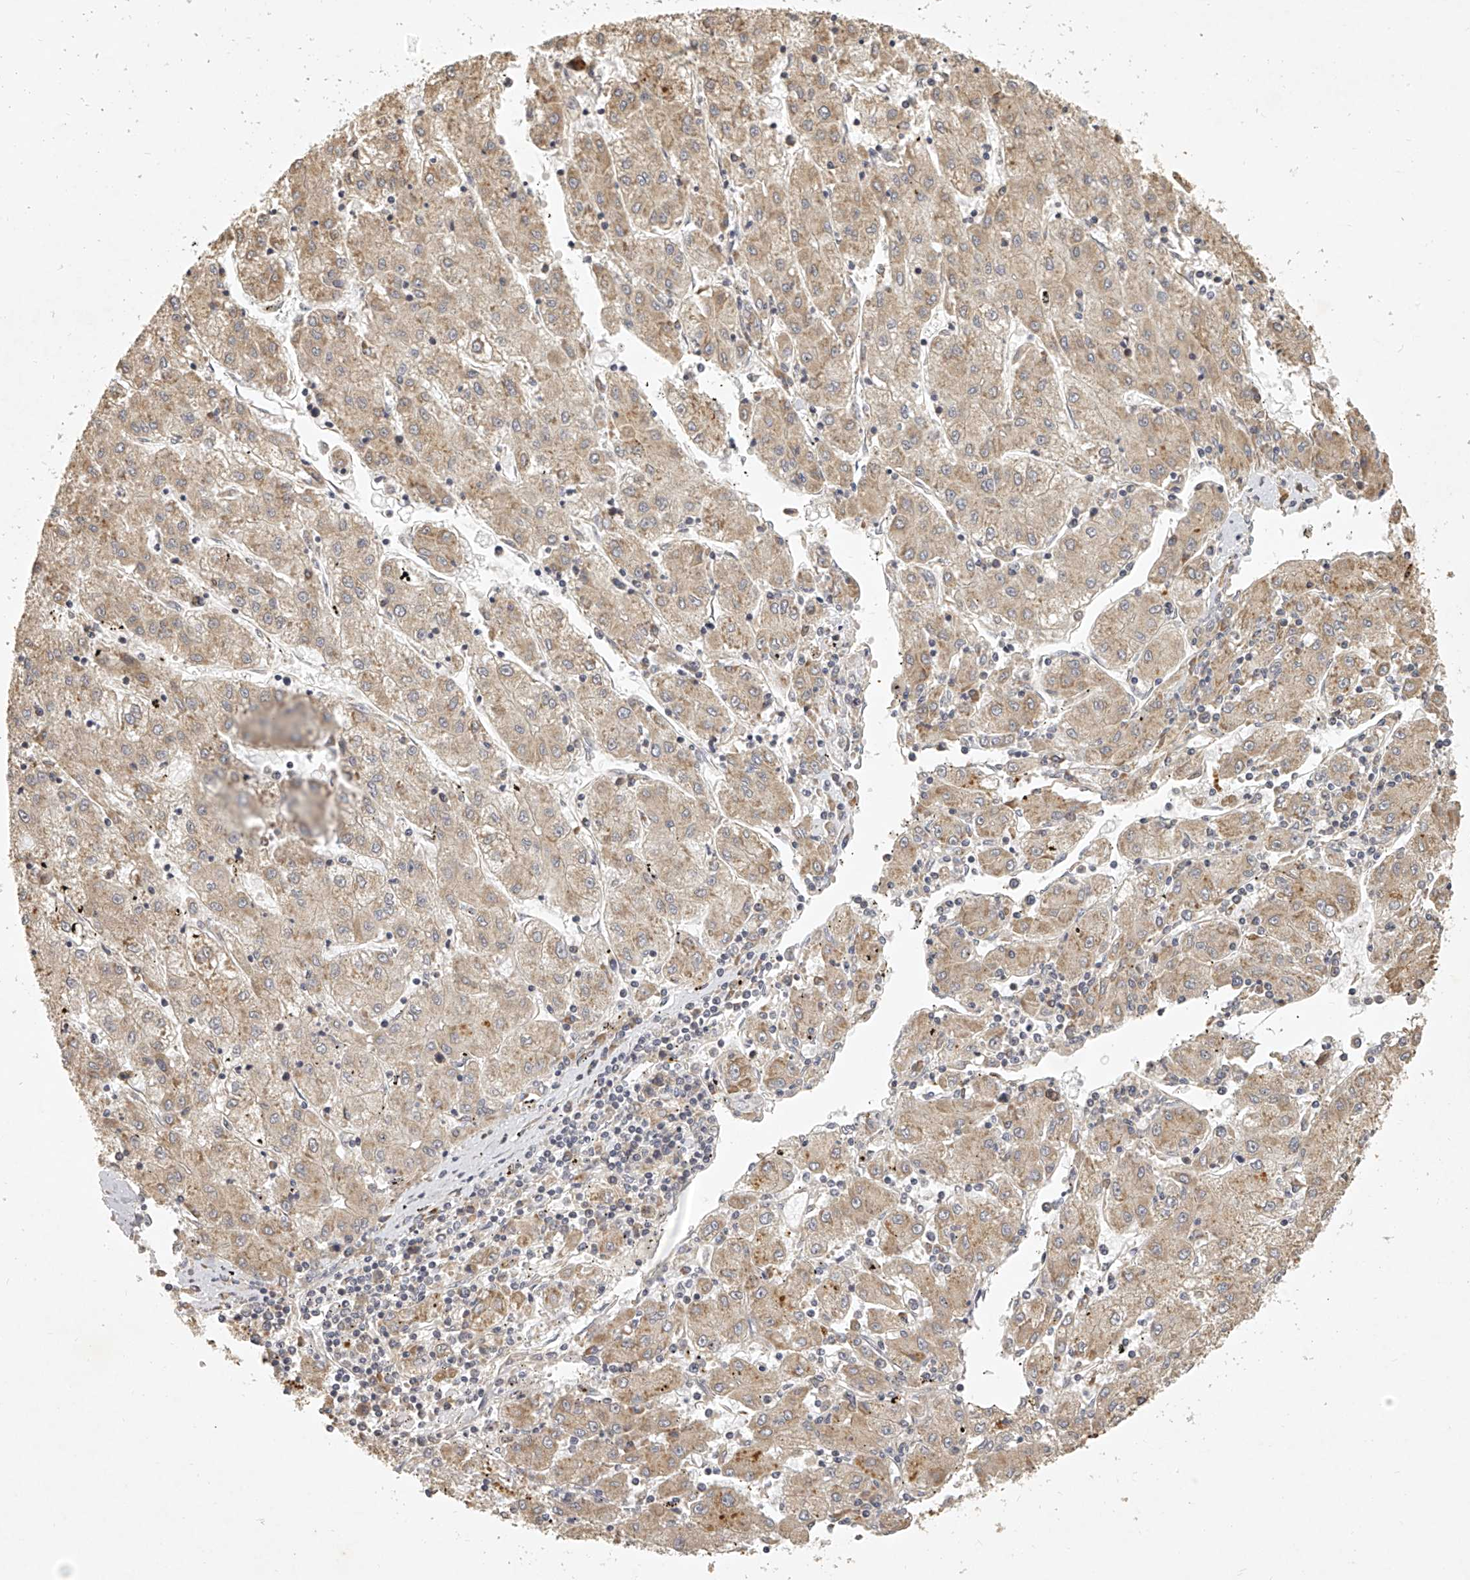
{"staining": {"intensity": "weak", "quantity": ">75%", "location": "cytoplasmic/membranous"}, "tissue": "liver cancer", "cell_type": "Tumor cells", "image_type": "cancer", "snomed": [{"axis": "morphology", "description": "Carcinoma, Hepatocellular, NOS"}, {"axis": "topography", "description": "Liver"}], "caption": "Tumor cells demonstrate weak cytoplasmic/membranous expression in approximately >75% of cells in liver hepatocellular carcinoma. (DAB (3,3'-diaminobenzidine) IHC with brightfield microscopy, high magnification).", "gene": "DOCK9", "patient": {"sex": "male", "age": 72}}